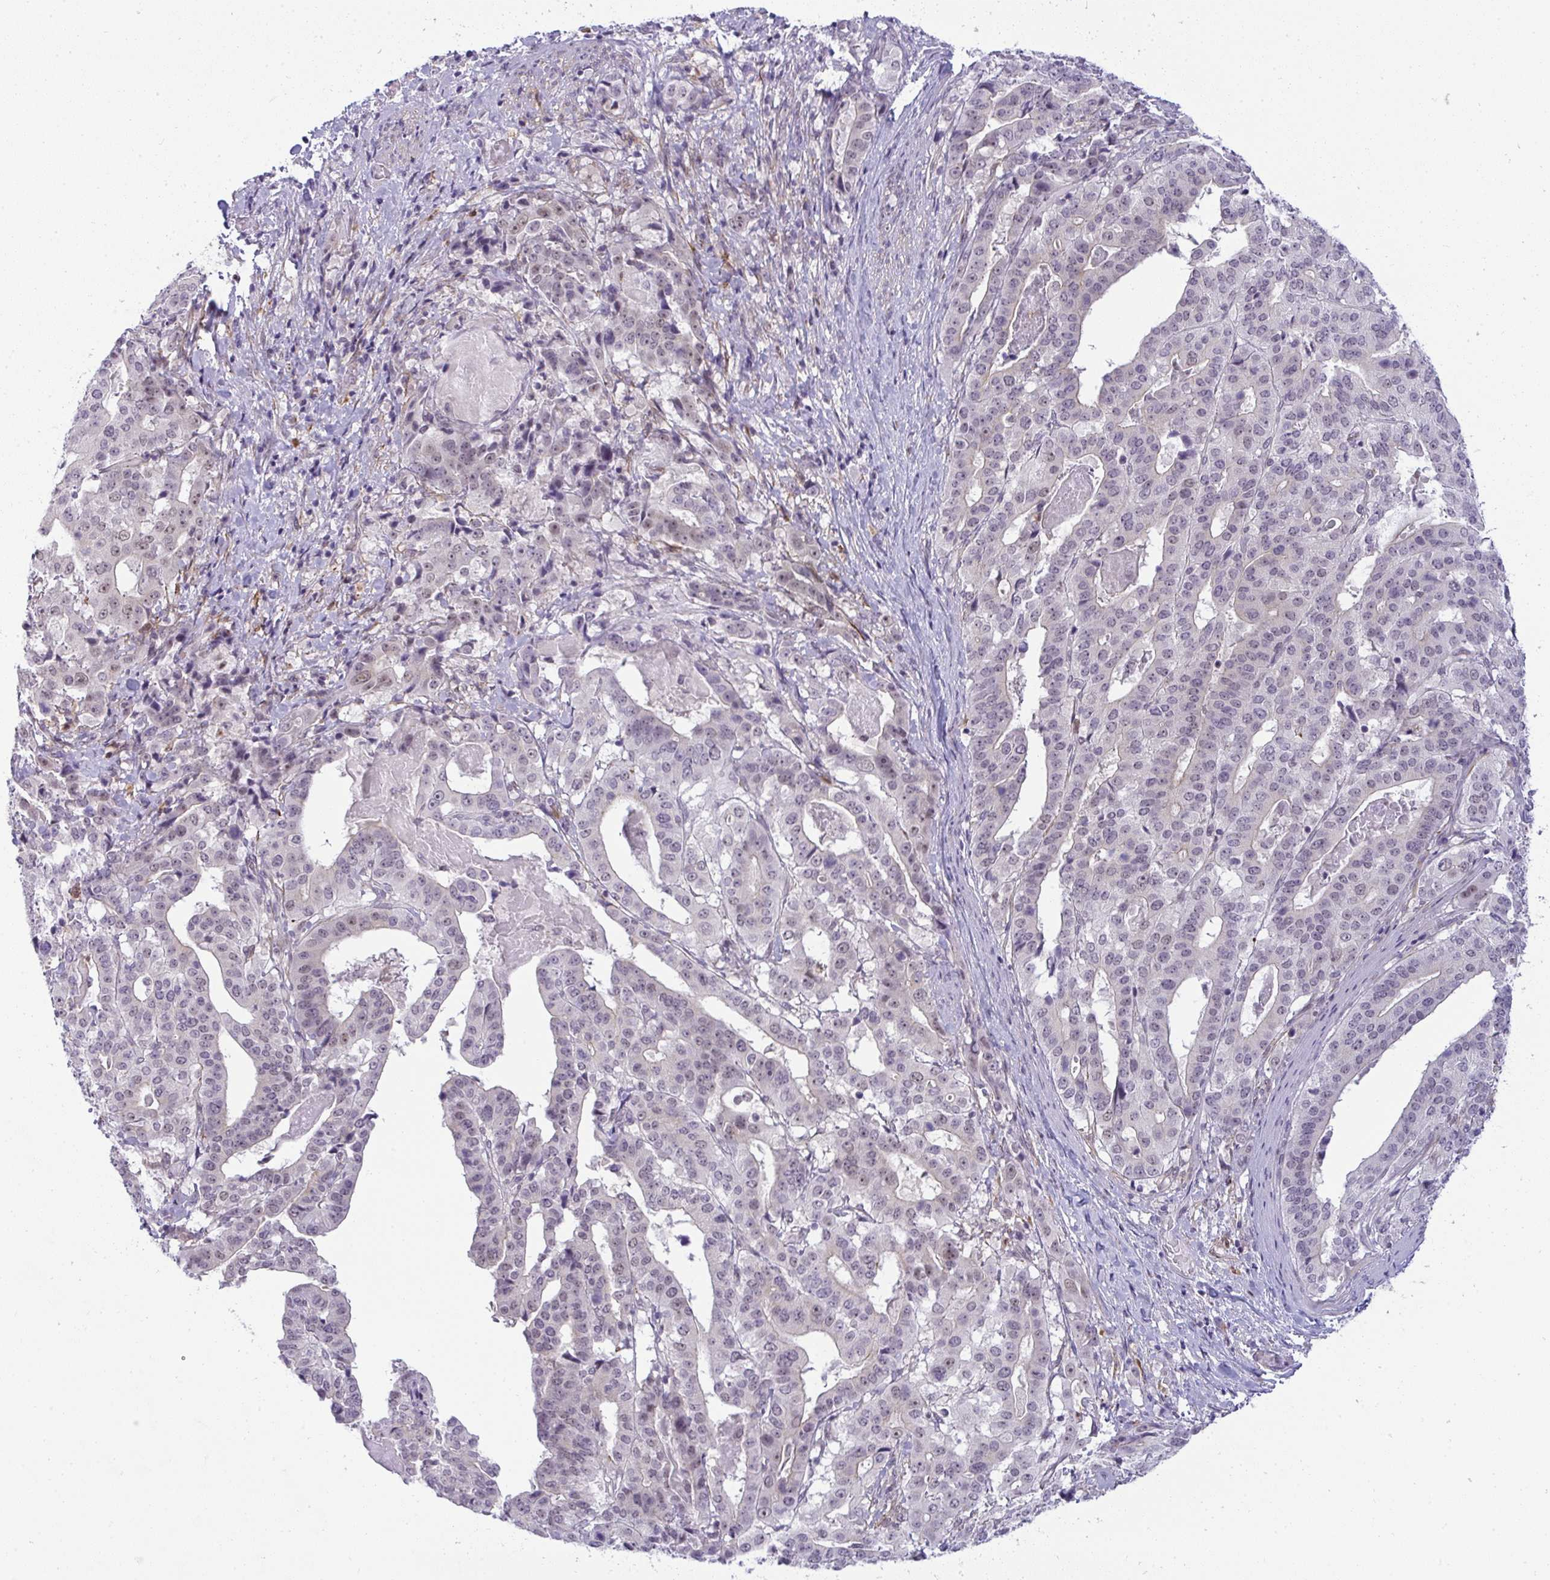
{"staining": {"intensity": "negative", "quantity": "none", "location": "none"}, "tissue": "stomach cancer", "cell_type": "Tumor cells", "image_type": "cancer", "snomed": [{"axis": "morphology", "description": "Adenocarcinoma, NOS"}, {"axis": "topography", "description": "Stomach"}], "caption": "The photomicrograph demonstrates no significant staining in tumor cells of stomach cancer (adenocarcinoma).", "gene": "DZIP1", "patient": {"sex": "male", "age": 48}}